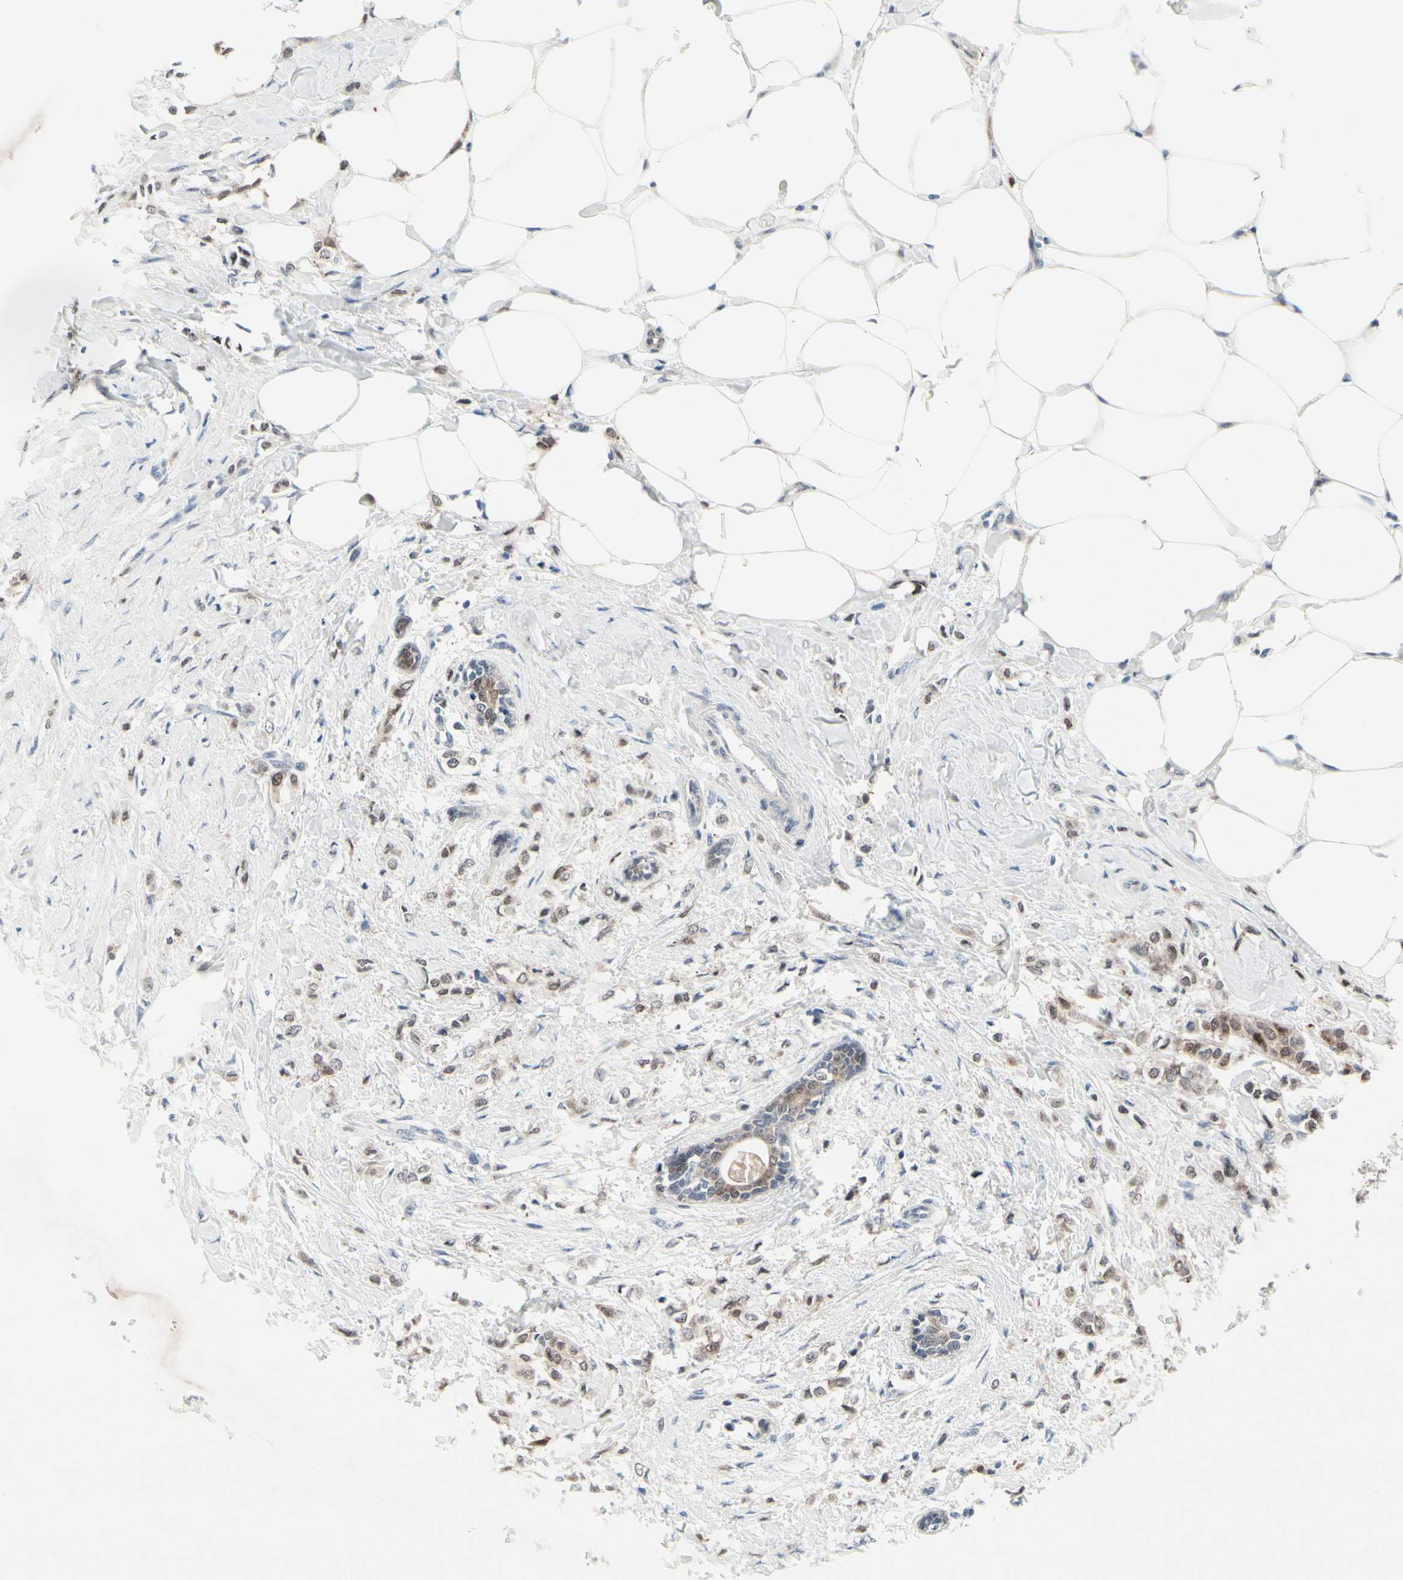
{"staining": {"intensity": "weak", "quantity": "25%-75%", "location": "cytoplasmic/membranous,nuclear"}, "tissue": "breast cancer", "cell_type": "Tumor cells", "image_type": "cancer", "snomed": [{"axis": "morphology", "description": "Lobular carcinoma, in situ"}, {"axis": "morphology", "description": "Lobular carcinoma"}, {"axis": "topography", "description": "Breast"}], "caption": "Weak cytoplasmic/membranous and nuclear protein staining is identified in approximately 25%-75% of tumor cells in breast cancer (lobular carcinoma in situ).", "gene": "TXN", "patient": {"sex": "female", "age": 41}}